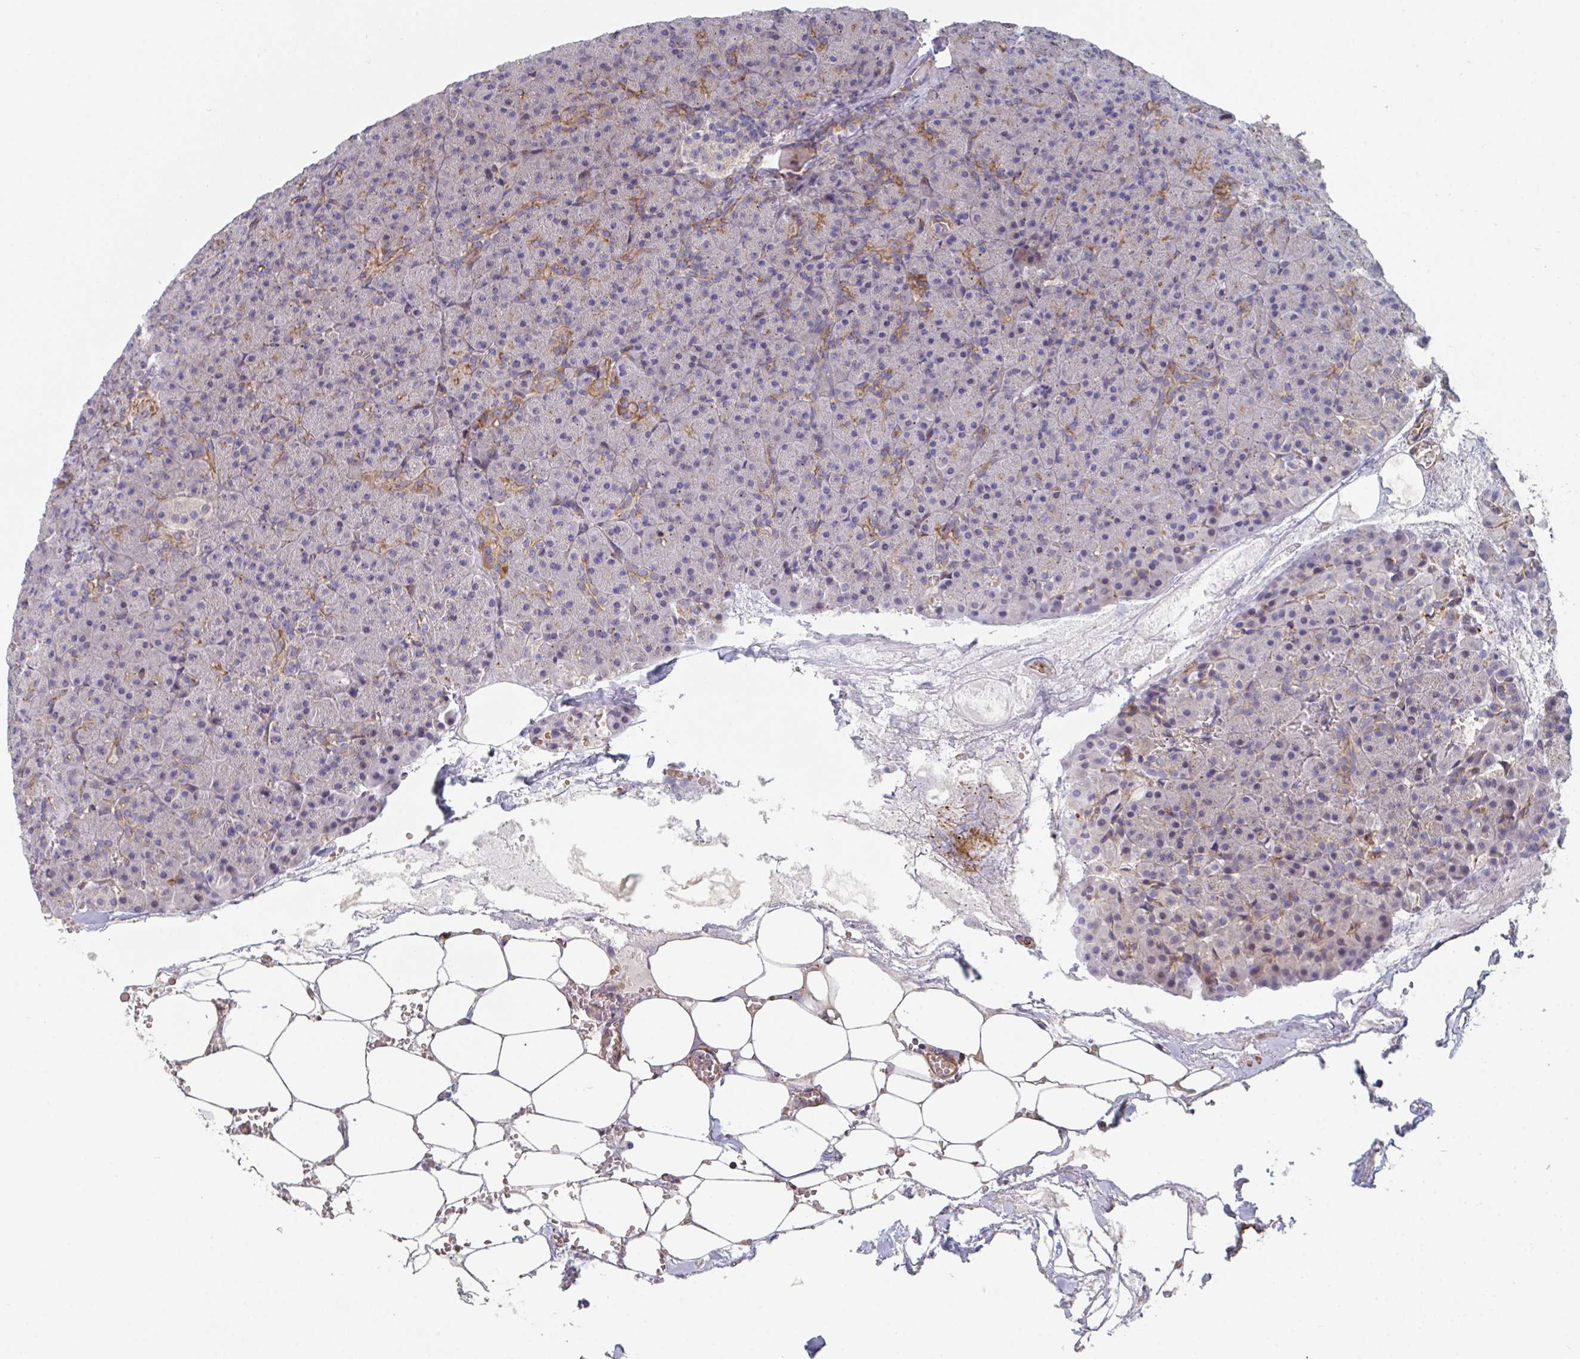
{"staining": {"intensity": "moderate", "quantity": "<25%", "location": "cytoplasmic/membranous"}, "tissue": "pancreas", "cell_type": "Exocrine glandular cells", "image_type": "normal", "snomed": [{"axis": "morphology", "description": "Normal tissue, NOS"}, {"axis": "topography", "description": "Pancreas"}], "caption": "This image displays benign pancreas stained with immunohistochemistry (IHC) to label a protein in brown. The cytoplasmic/membranous of exocrine glandular cells show moderate positivity for the protein. Nuclei are counter-stained blue.", "gene": "FZD2", "patient": {"sex": "female", "age": 74}}